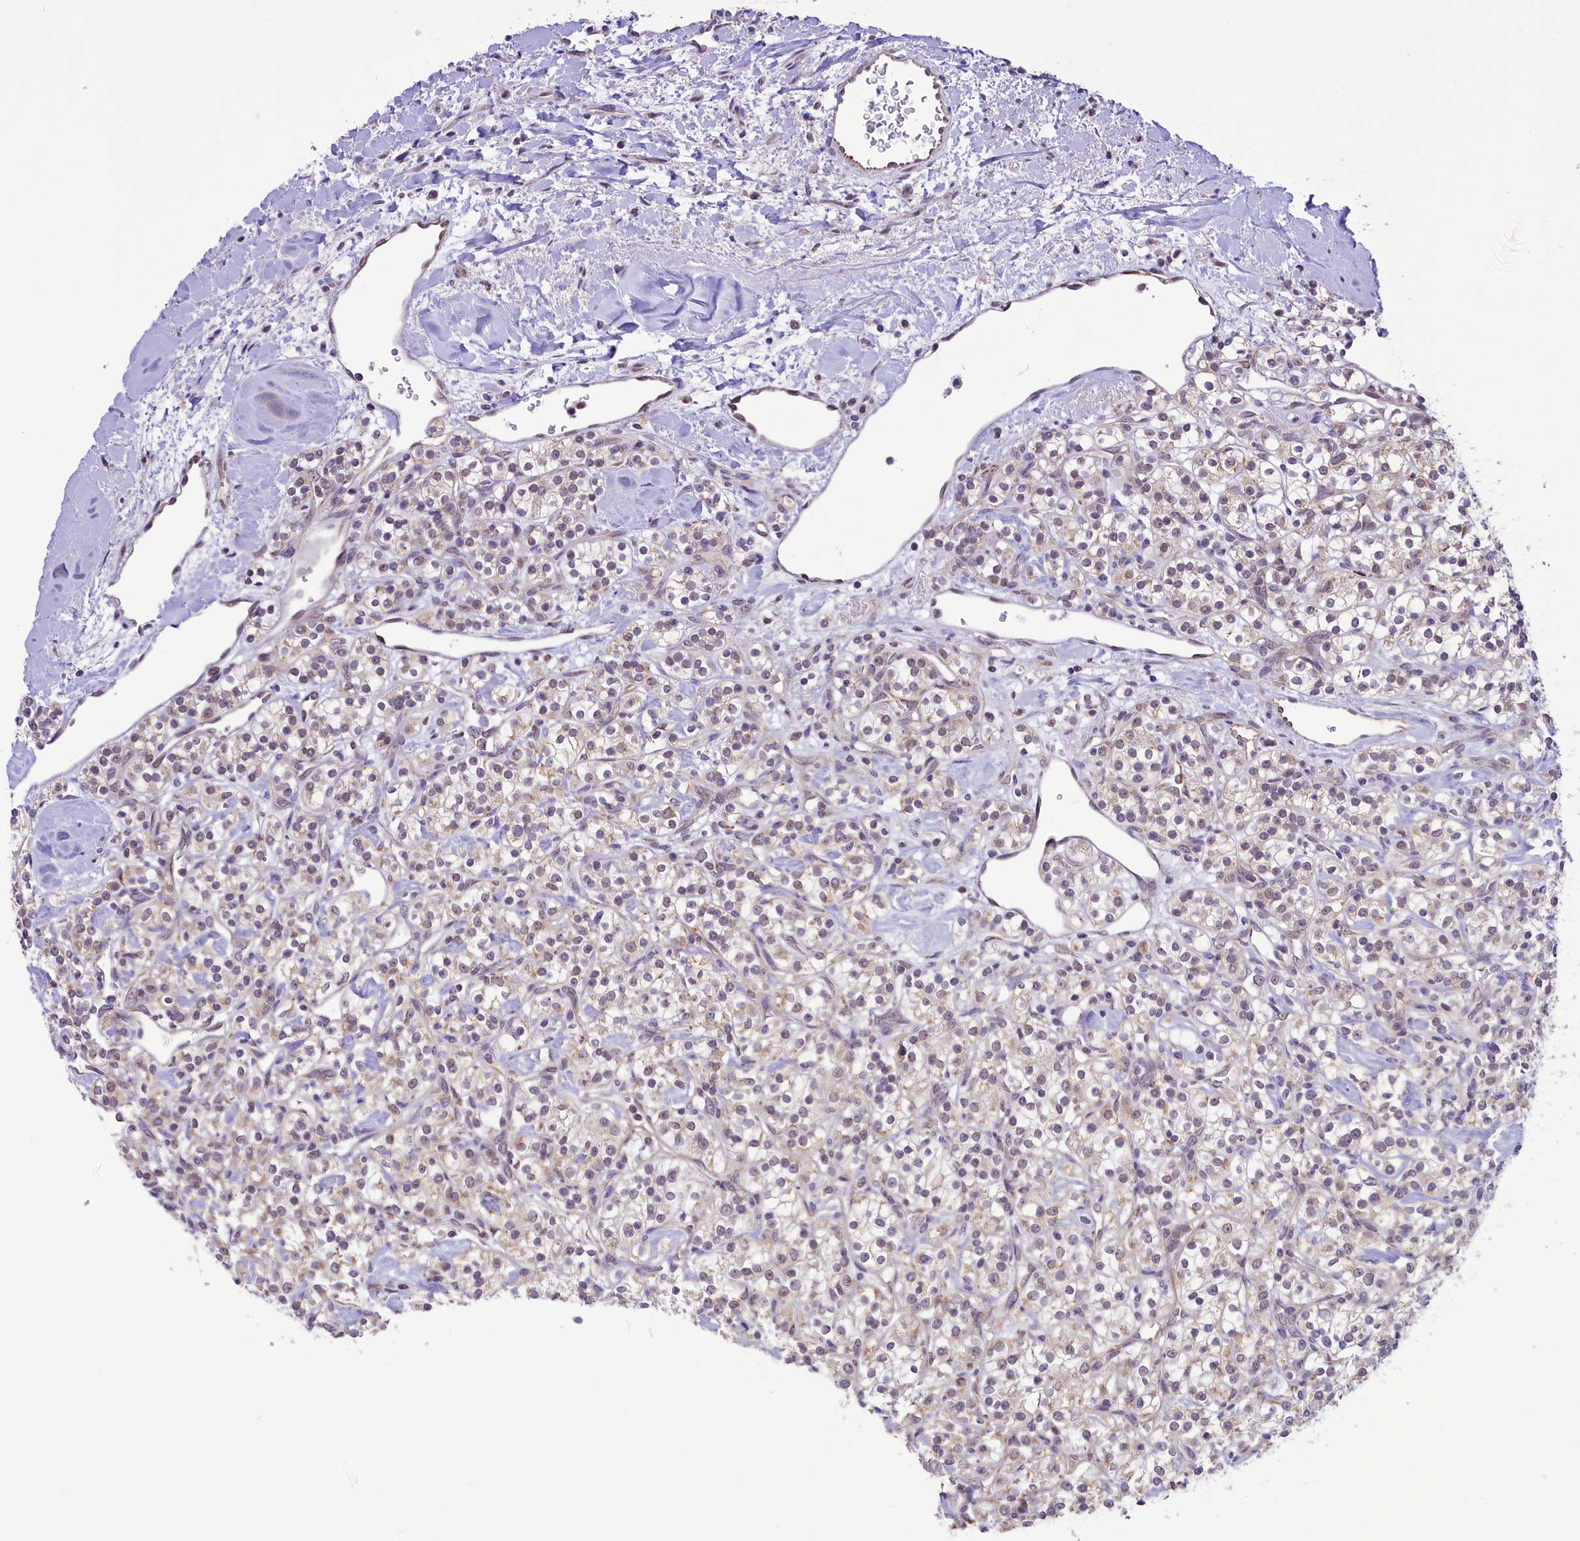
{"staining": {"intensity": "weak", "quantity": "<25%", "location": "cytoplasmic/membranous,nuclear"}, "tissue": "renal cancer", "cell_type": "Tumor cells", "image_type": "cancer", "snomed": [{"axis": "morphology", "description": "Adenocarcinoma, NOS"}, {"axis": "topography", "description": "Kidney"}], "caption": "The histopathology image displays no significant positivity in tumor cells of adenocarcinoma (renal).", "gene": "PAF1", "patient": {"sex": "male", "age": 77}}